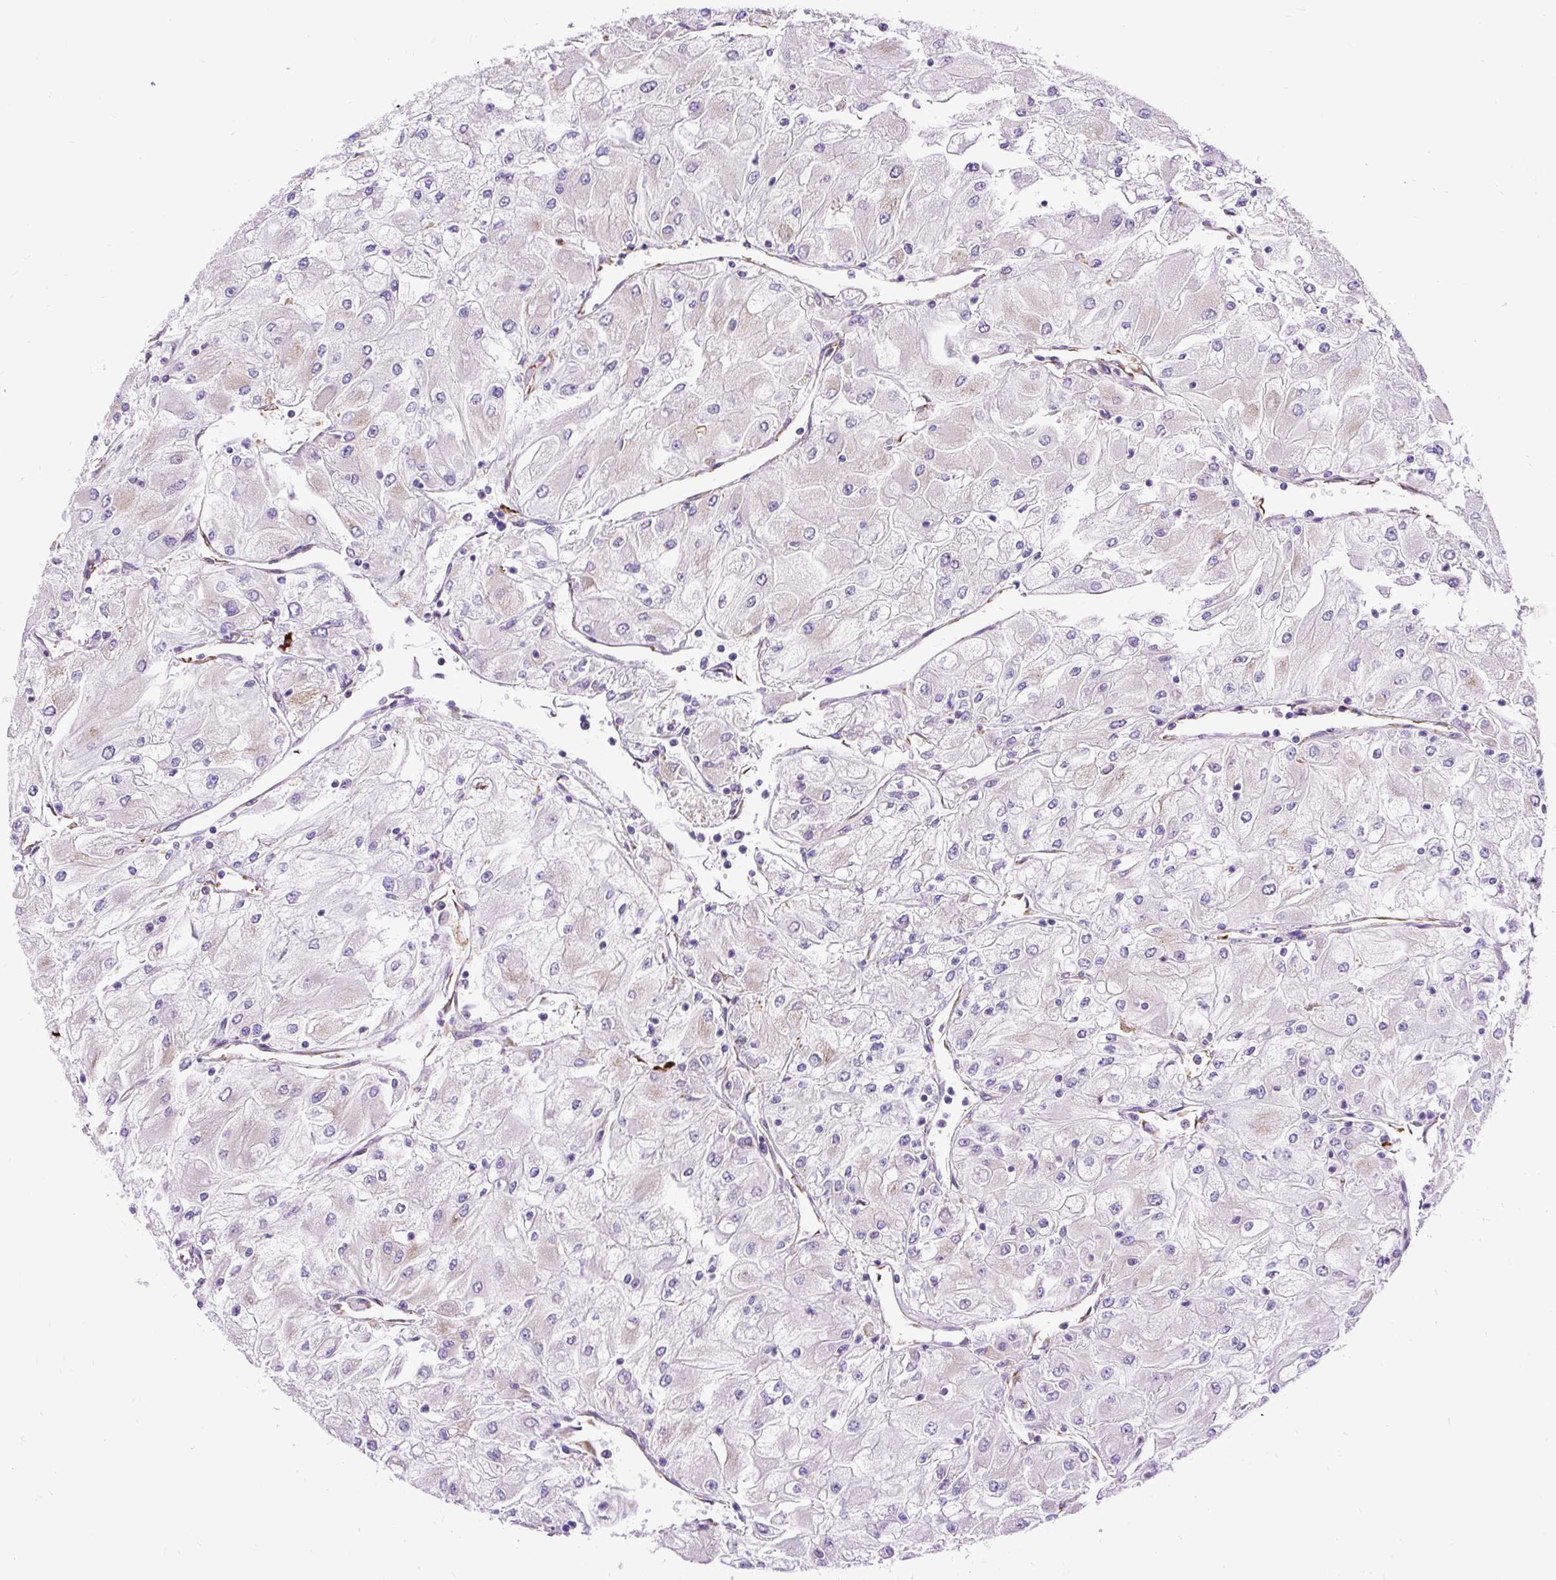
{"staining": {"intensity": "weak", "quantity": "<25%", "location": "cytoplasmic/membranous"}, "tissue": "renal cancer", "cell_type": "Tumor cells", "image_type": "cancer", "snomed": [{"axis": "morphology", "description": "Adenocarcinoma, NOS"}, {"axis": "topography", "description": "Kidney"}], "caption": "Renal cancer was stained to show a protein in brown. There is no significant expression in tumor cells.", "gene": "DDOST", "patient": {"sex": "male", "age": 80}}